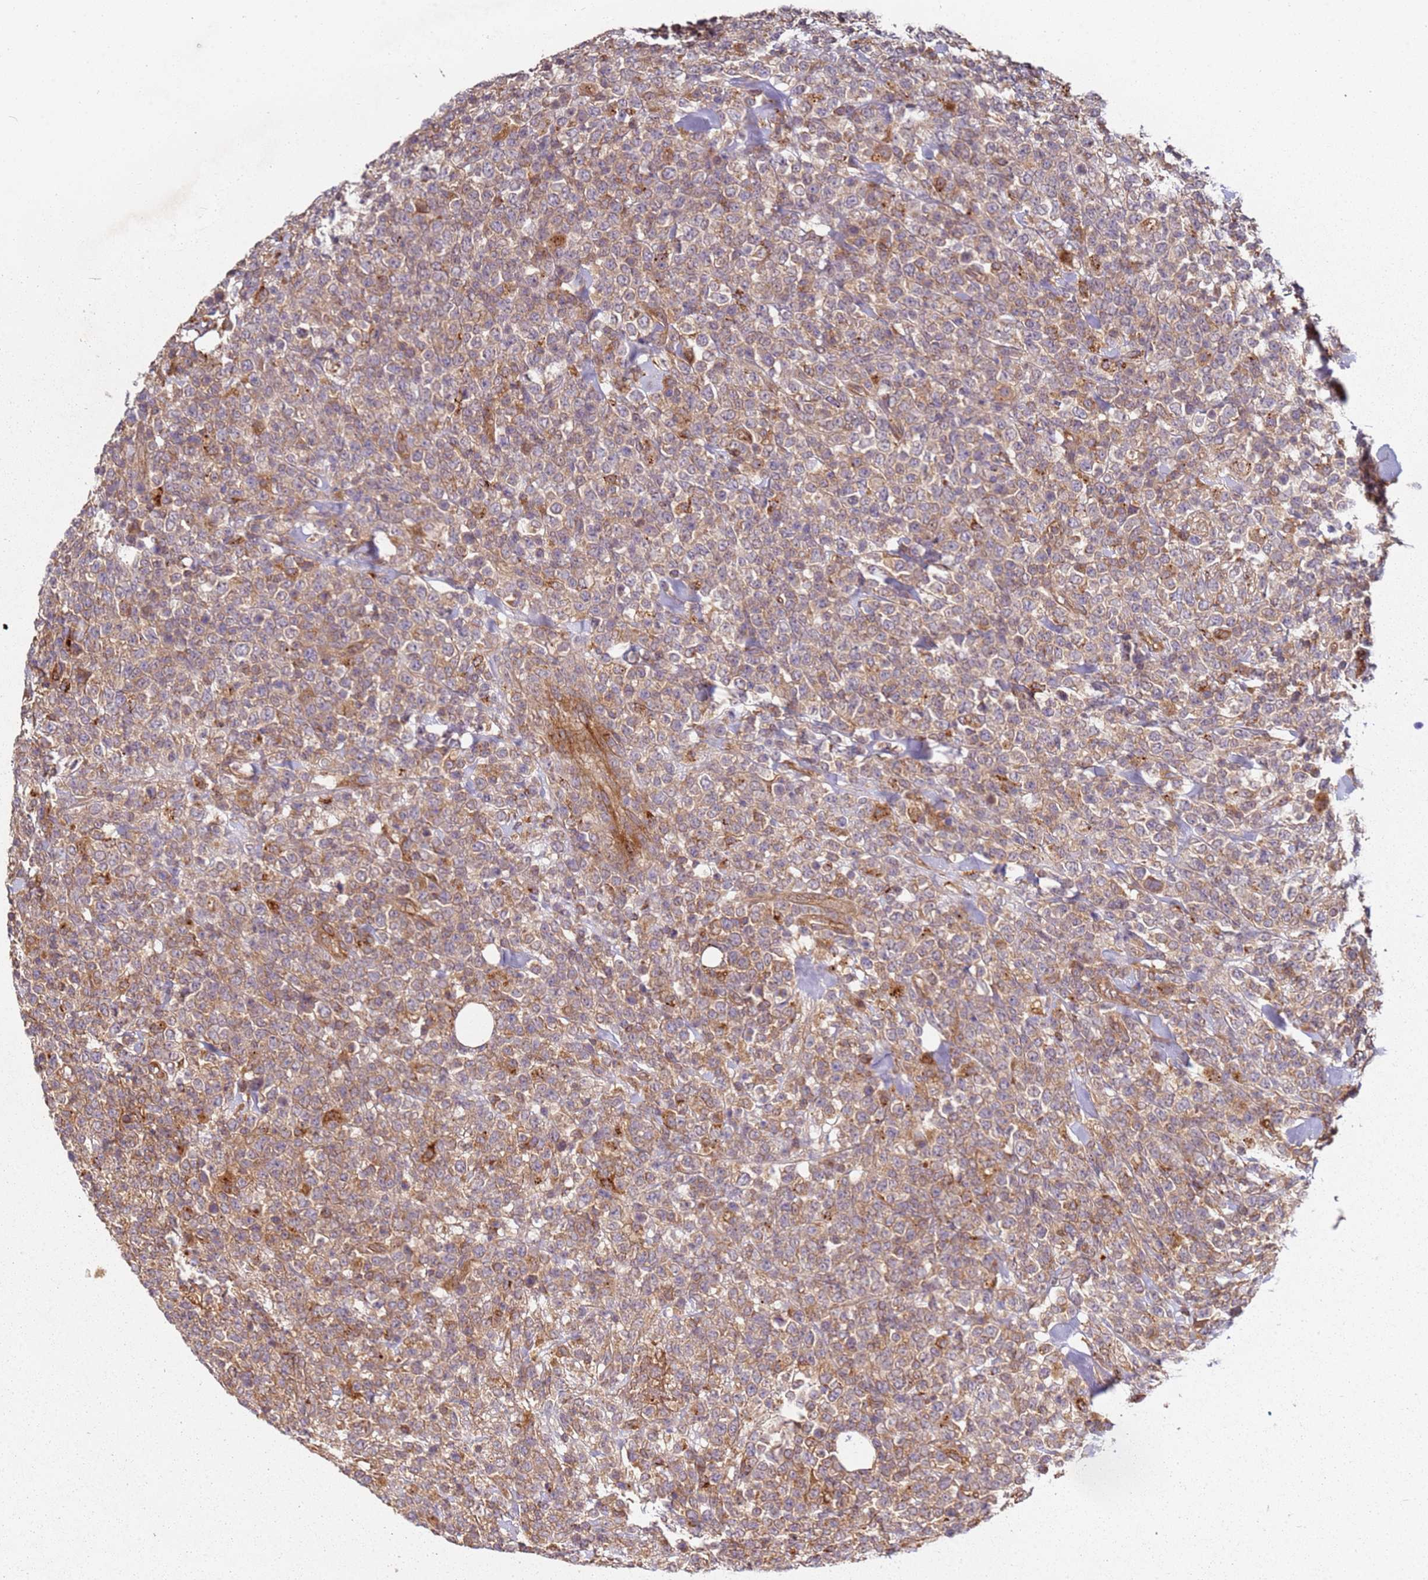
{"staining": {"intensity": "moderate", "quantity": ">75%", "location": "cytoplasmic/membranous"}, "tissue": "lymphoma", "cell_type": "Tumor cells", "image_type": "cancer", "snomed": [{"axis": "morphology", "description": "Malignant lymphoma, non-Hodgkin's type, High grade"}, {"axis": "topography", "description": "Colon"}], "caption": "Lymphoma was stained to show a protein in brown. There is medium levels of moderate cytoplasmic/membranous staining in about >75% of tumor cells.", "gene": "SCGB2B2", "patient": {"sex": "female", "age": 53}}